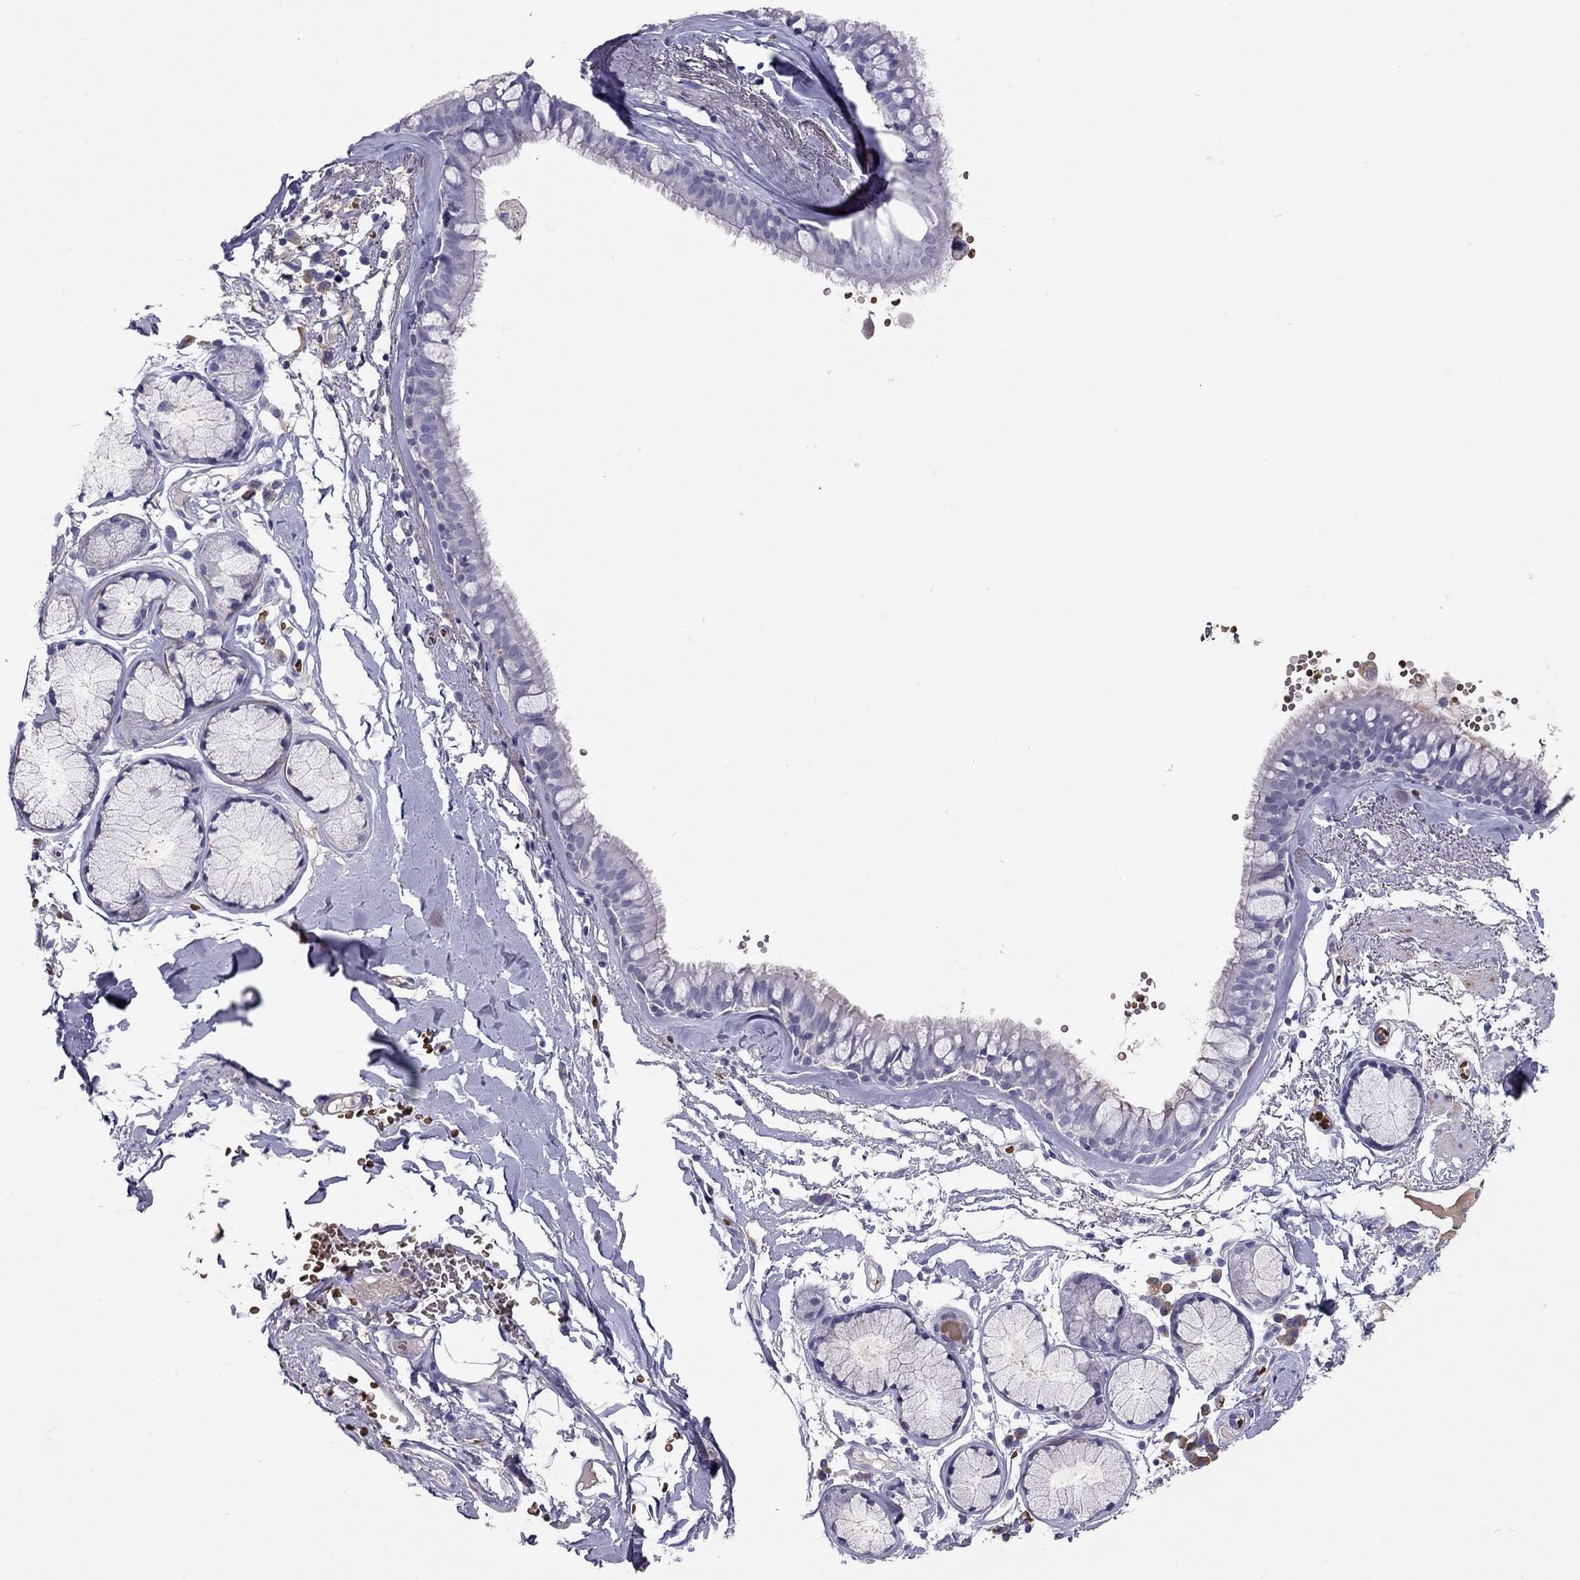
{"staining": {"intensity": "negative", "quantity": "none", "location": "none"}, "tissue": "bronchus", "cell_type": "Respiratory epithelial cells", "image_type": "normal", "snomed": [{"axis": "morphology", "description": "Normal tissue, NOS"}, {"axis": "morphology", "description": "Squamous cell carcinoma, NOS"}, {"axis": "topography", "description": "Cartilage tissue"}, {"axis": "topography", "description": "Bronchus"}], "caption": "Immunohistochemistry histopathology image of normal bronchus stained for a protein (brown), which exhibits no expression in respiratory epithelial cells.", "gene": "FRMD1", "patient": {"sex": "male", "age": 72}}